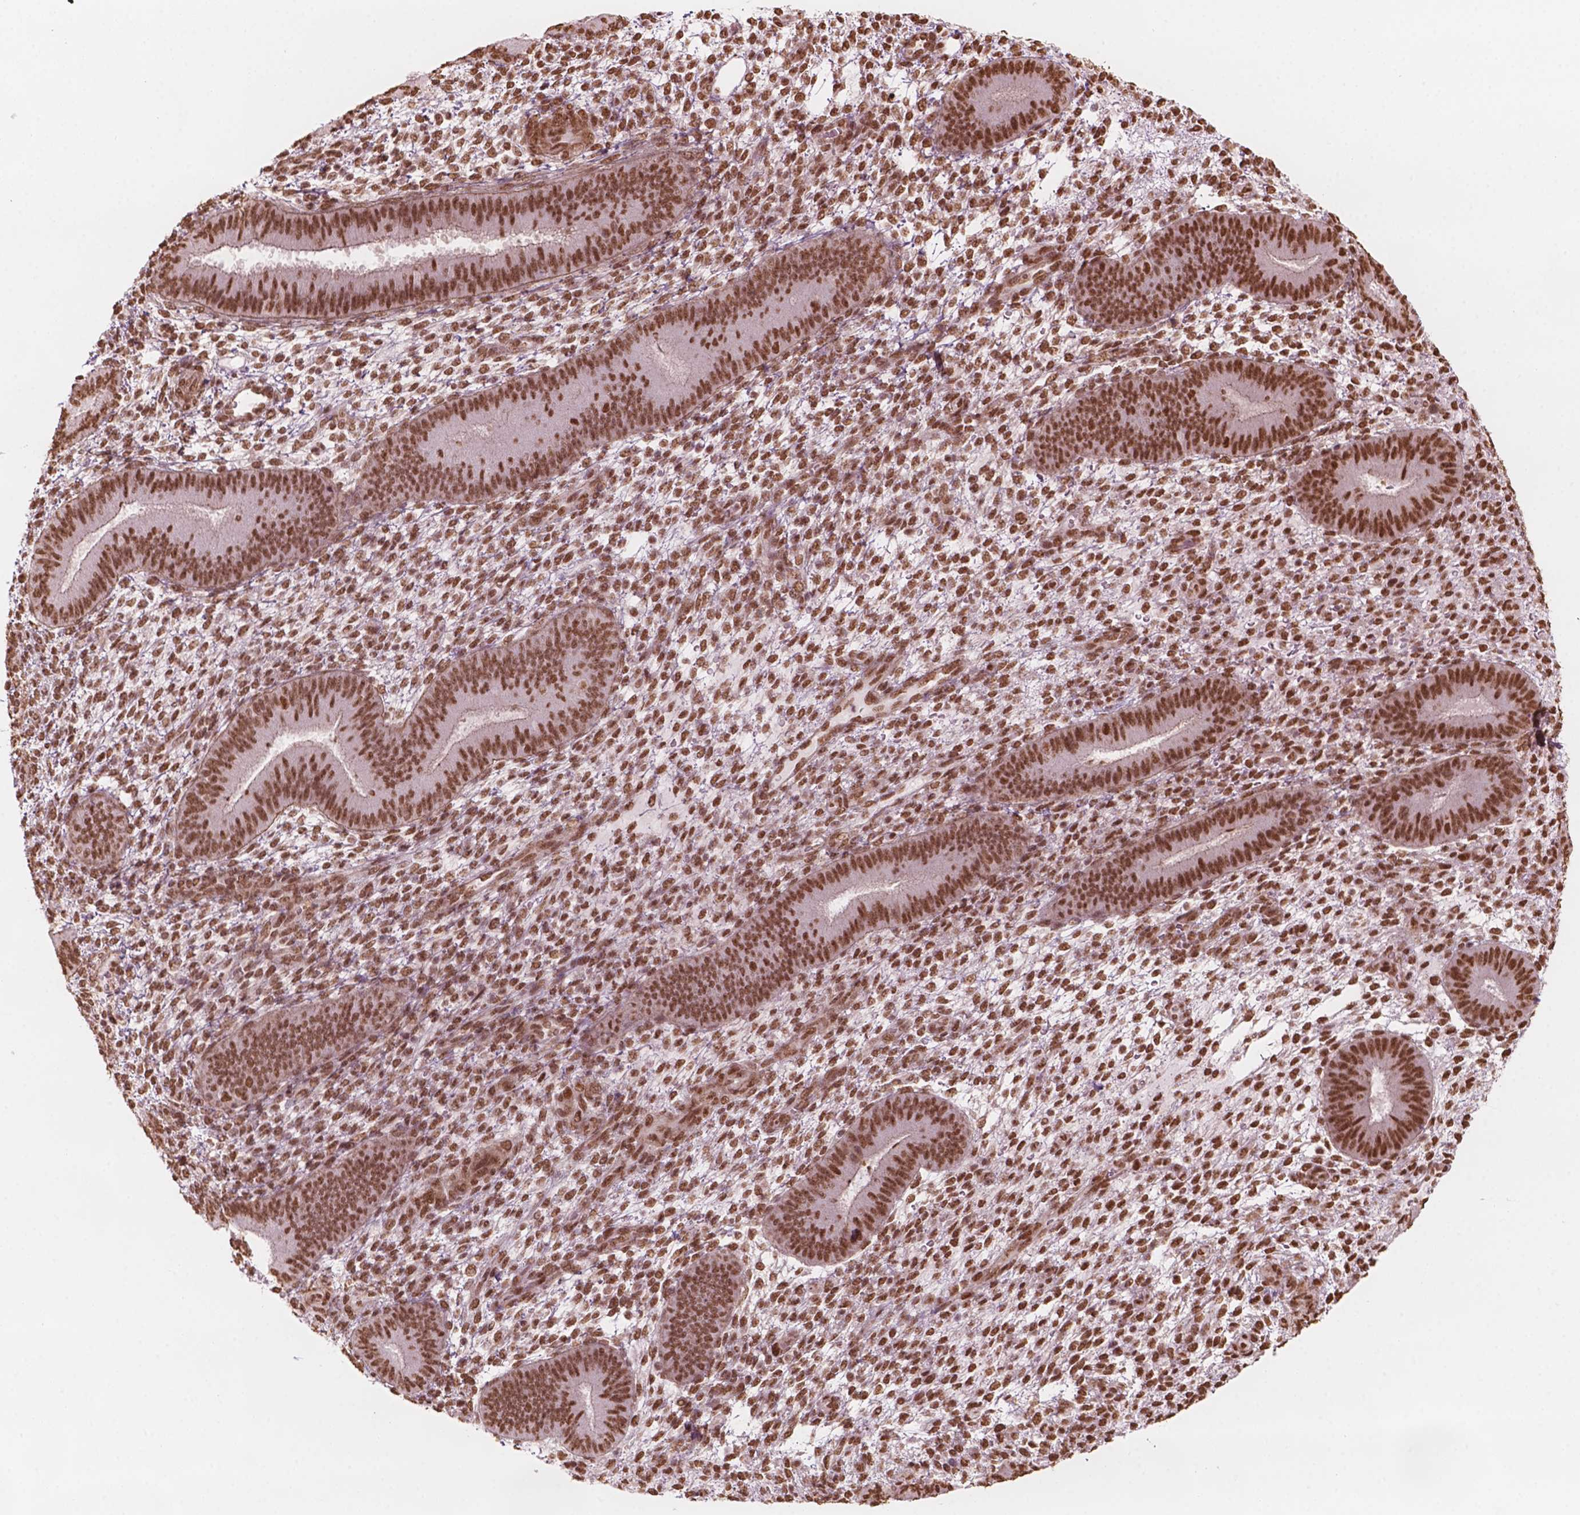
{"staining": {"intensity": "moderate", "quantity": ">75%", "location": "nuclear"}, "tissue": "endometrium", "cell_type": "Cells in endometrial stroma", "image_type": "normal", "snomed": [{"axis": "morphology", "description": "Normal tissue, NOS"}, {"axis": "topography", "description": "Endometrium"}], "caption": "High-power microscopy captured an immunohistochemistry (IHC) image of unremarkable endometrium, revealing moderate nuclear expression in approximately >75% of cells in endometrial stroma. (DAB IHC, brown staining for protein, blue staining for nuclei).", "gene": "GTF3C5", "patient": {"sex": "female", "age": 39}}